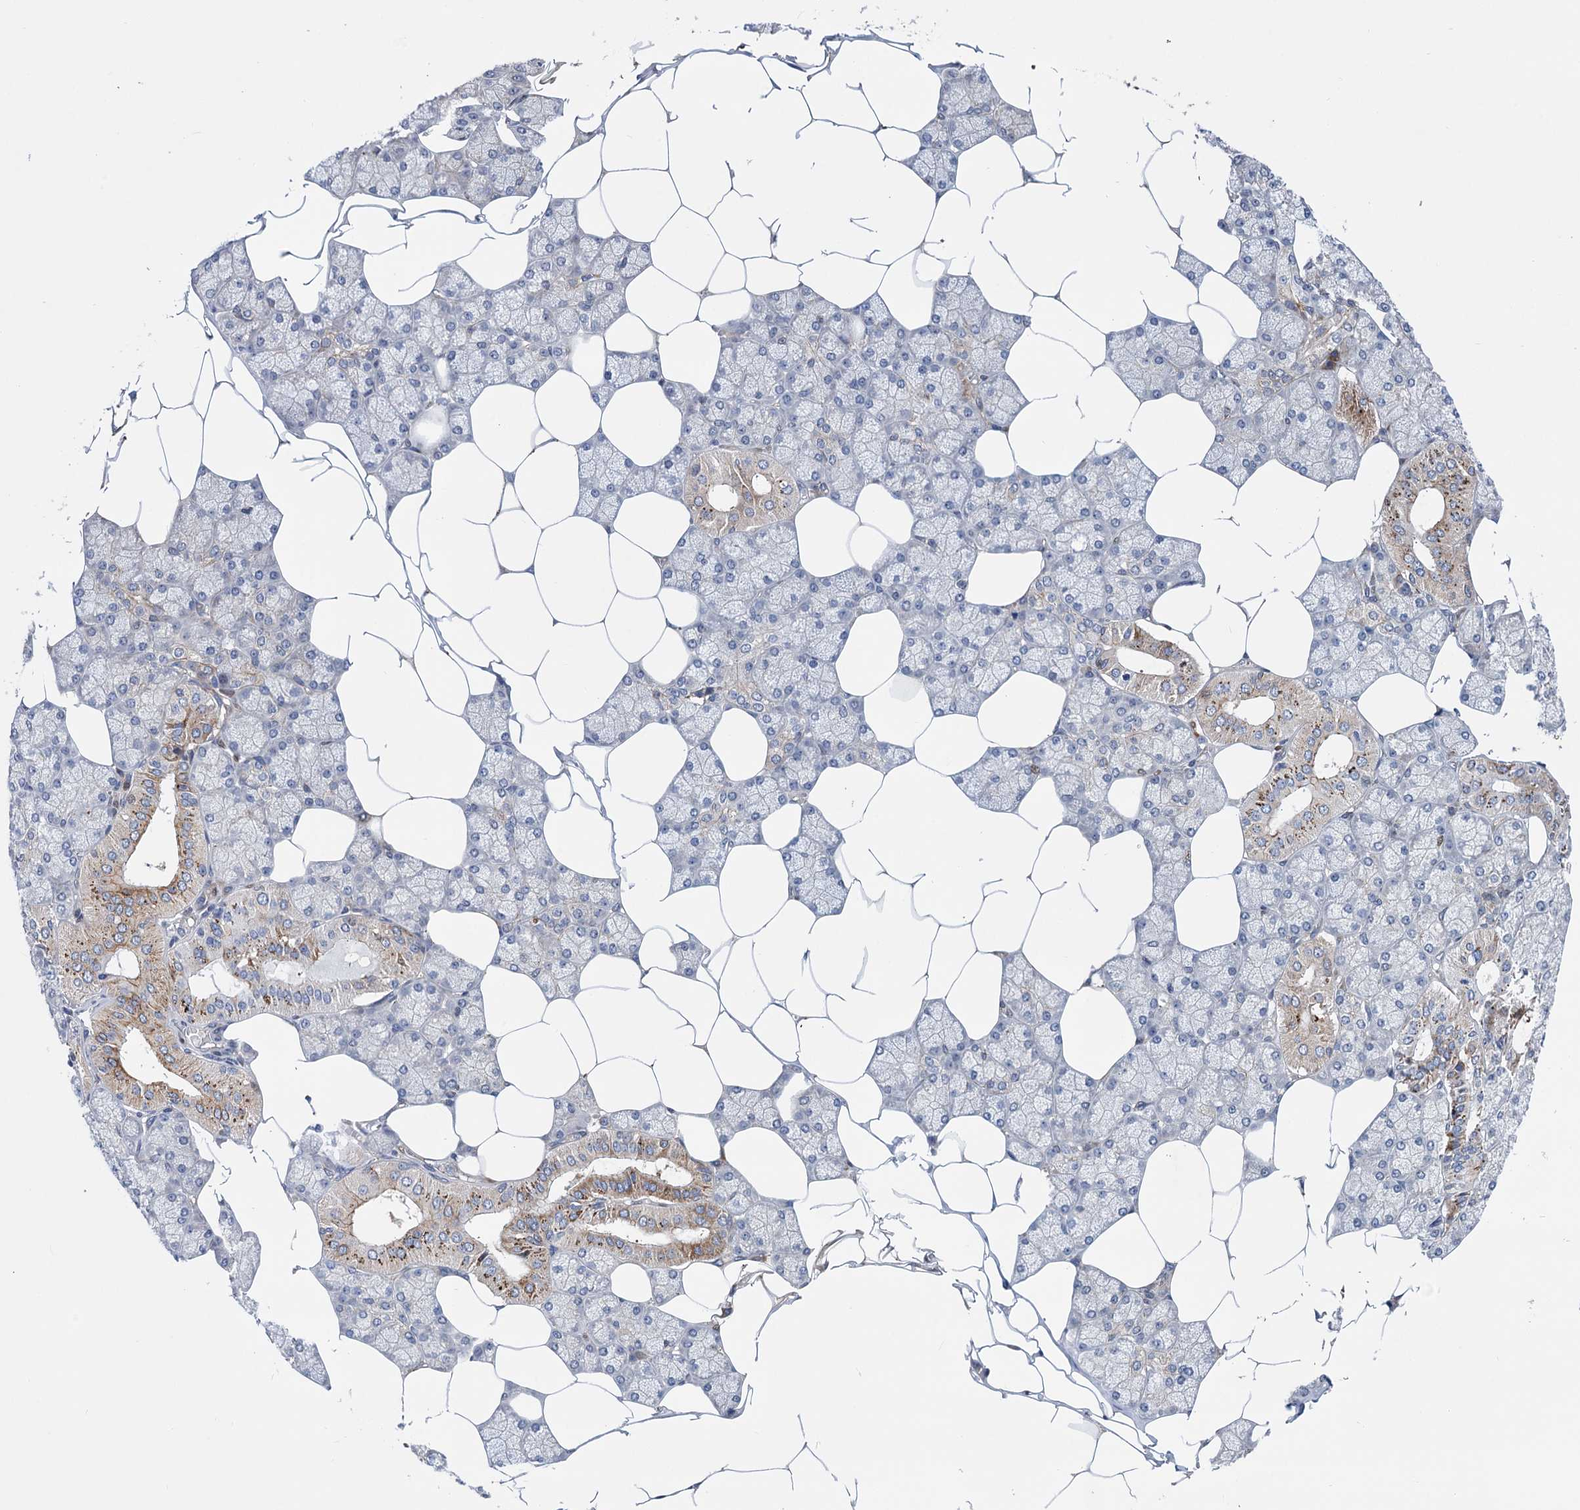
{"staining": {"intensity": "moderate", "quantity": "<25%", "location": "cytoplasmic/membranous"}, "tissue": "salivary gland", "cell_type": "Glandular cells", "image_type": "normal", "snomed": [{"axis": "morphology", "description": "Normal tissue, NOS"}, {"axis": "topography", "description": "Salivary gland"}], "caption": "Salivary gland stained with DAB (3,3'-diaminobenzidine) IHC exhibits low levels of moderate cytoplasmic/membranous staining in approximately <25% of glandular cells. The protein of interest is shown in brown color, while the nuclei are stained blue.", "gene": "UBR1", "patient": {"sex": "male", "age": 62}}